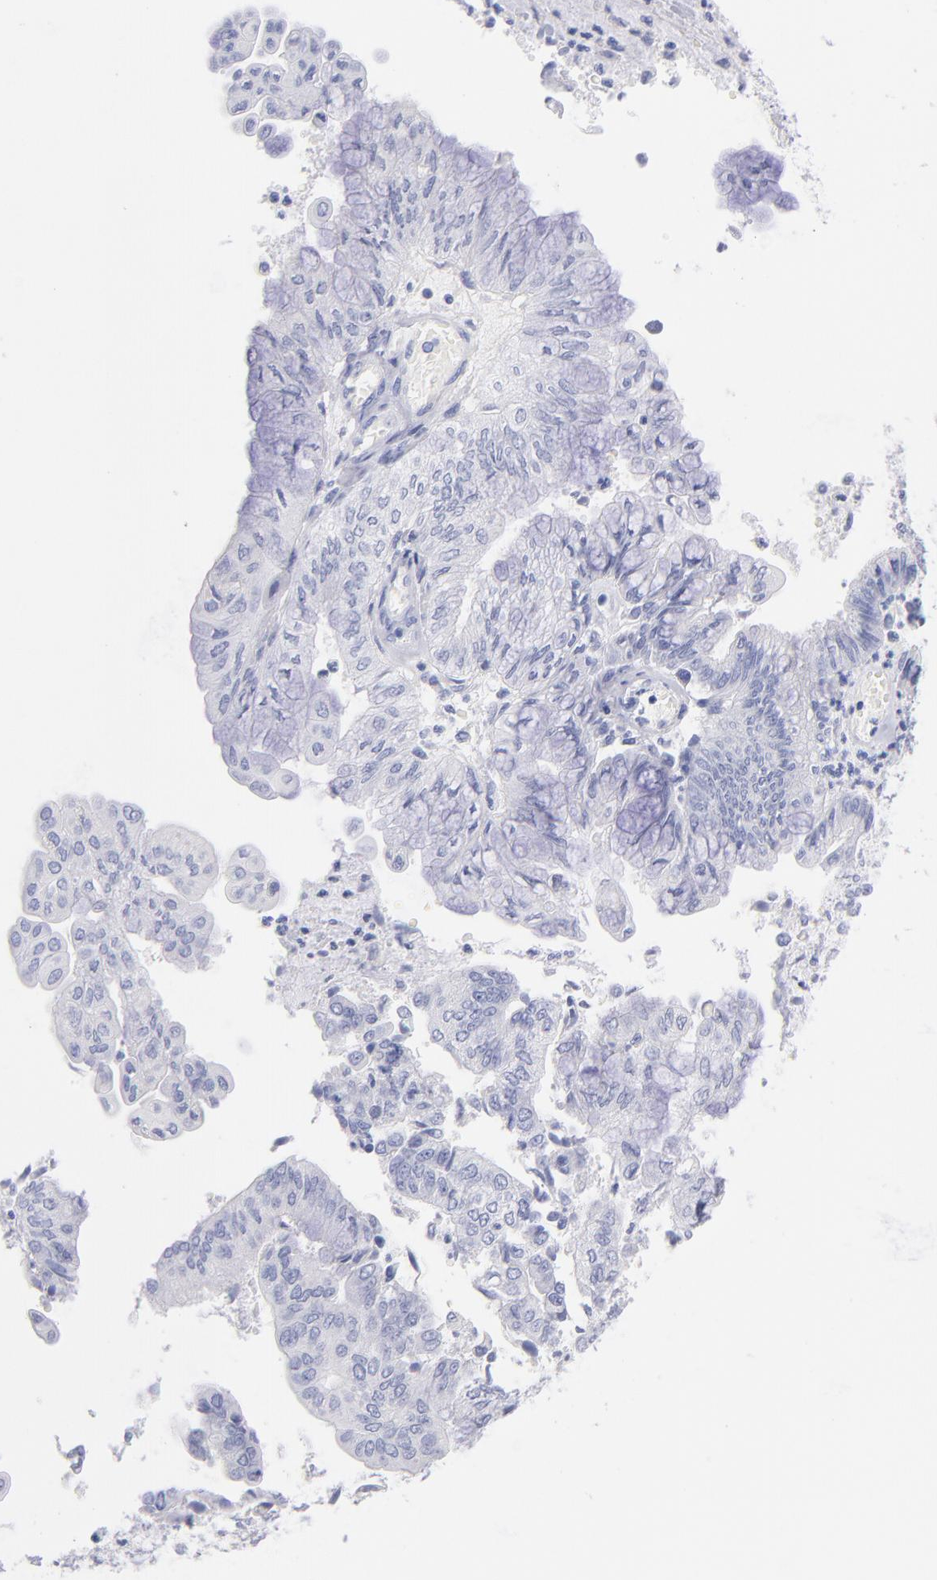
{"staining": {"intensity": "negative", "quantity": "none", "location": "none"}, "tissue": "endometrial cancer", "cell_type": "Tumor cells", "image_type": "cancer", "snomed": [{"axis": "morphology", "description": "Adenocarcinoma, NOS"}, {"axis": "topography", "description": "Endometrium"}], "caption": "Immunohistochemistry of endometrial adenocarcinoma demonstrates no positivity in tumor cells.", "gene": "SCGN", "patient": {"sex": "female", "age": 59}}